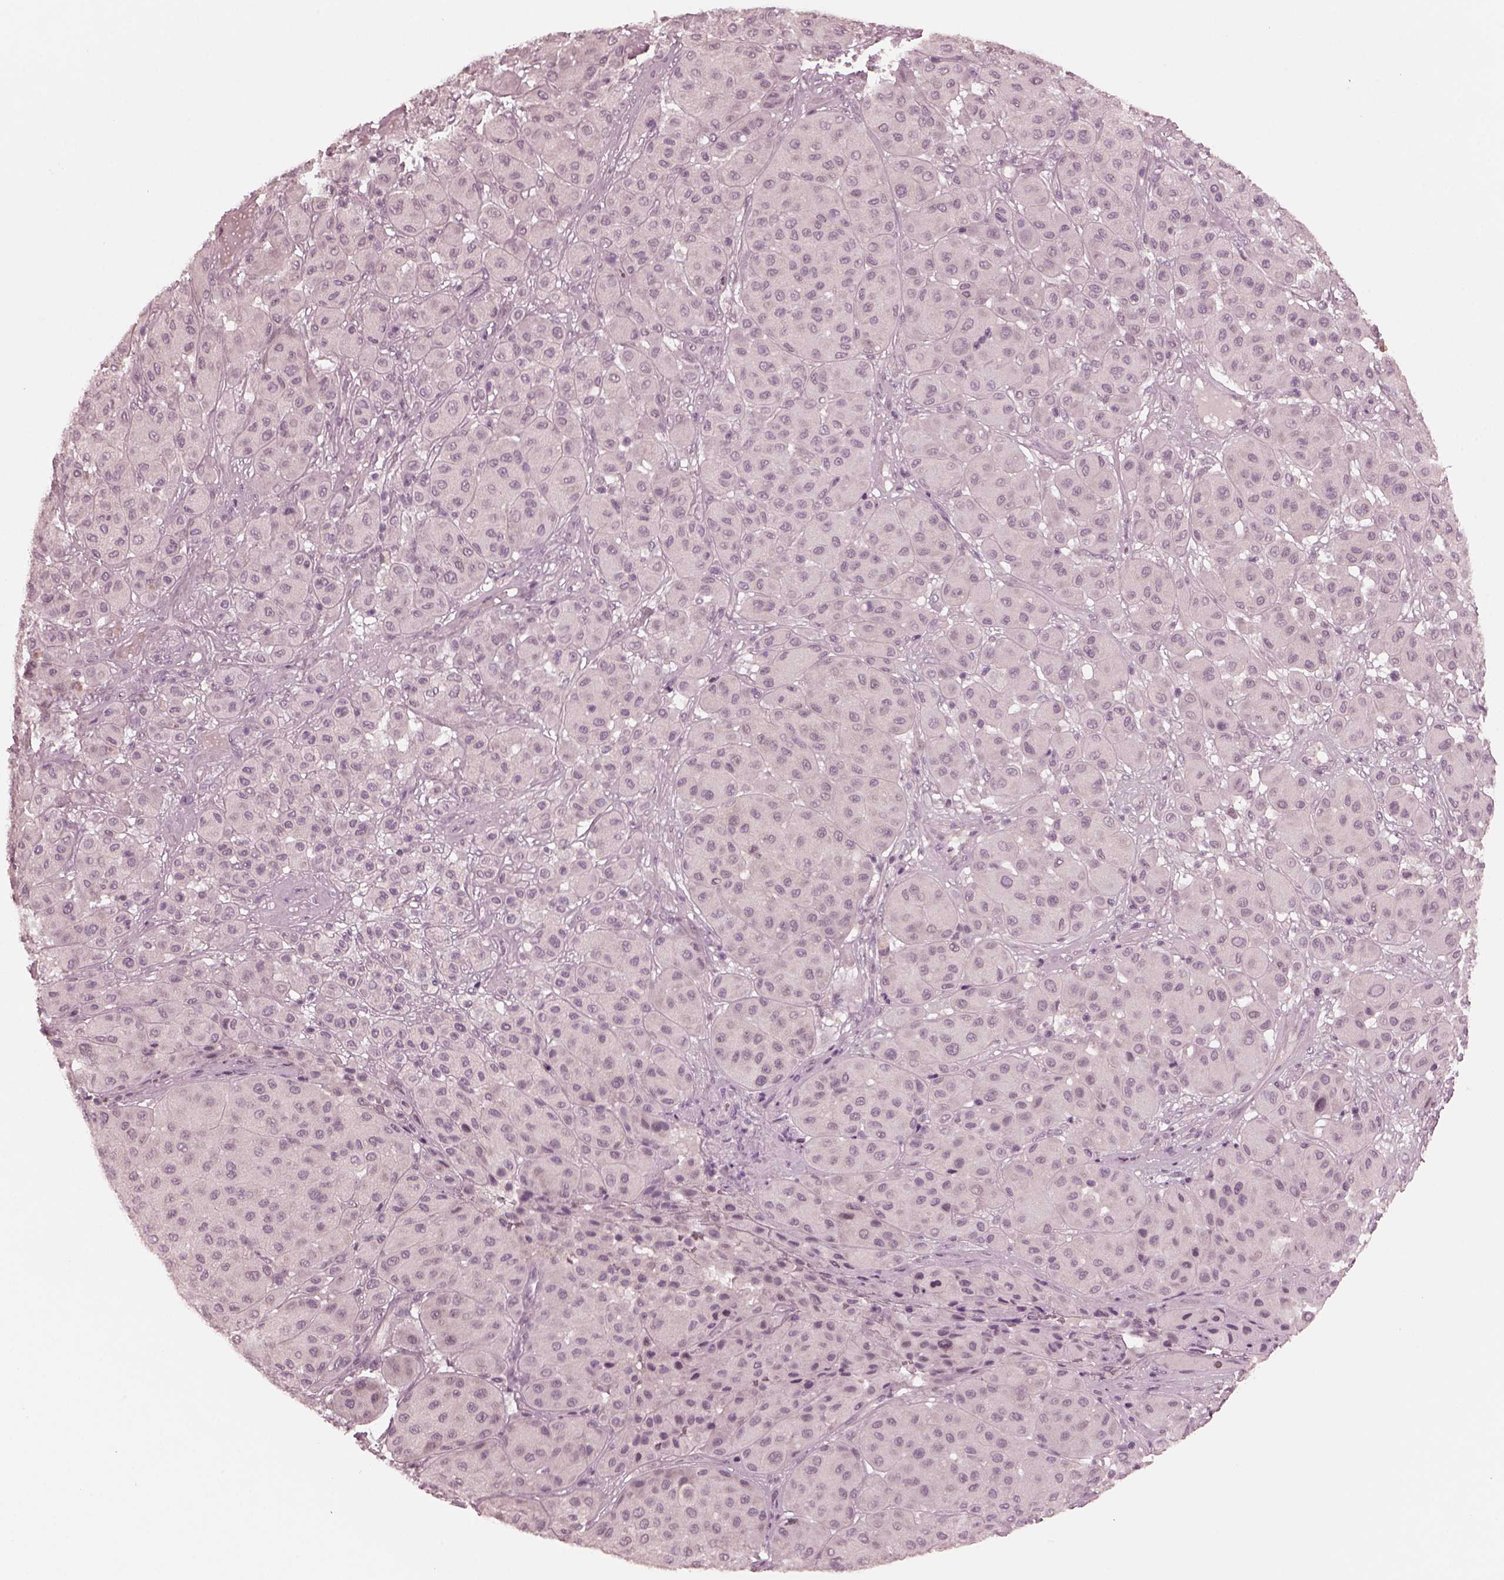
{"staining": {"intensity": "negative", "quantity": "none", "location": "none"}, "tissue": "melanoma", "cell_type": "Tumor cells", "image_type": "cancer", "snomed": [{"axis": "morphology", "description": "Malignant melanoma, Metastatic site"}, {"axis": "topography", "description": "Smooth muscle"}], "caption": "The histopathology image shows no significant staining in tumor cells of melanoma.", "gene": "RGS7", "patient": {"sex": "male", "age": 41}}